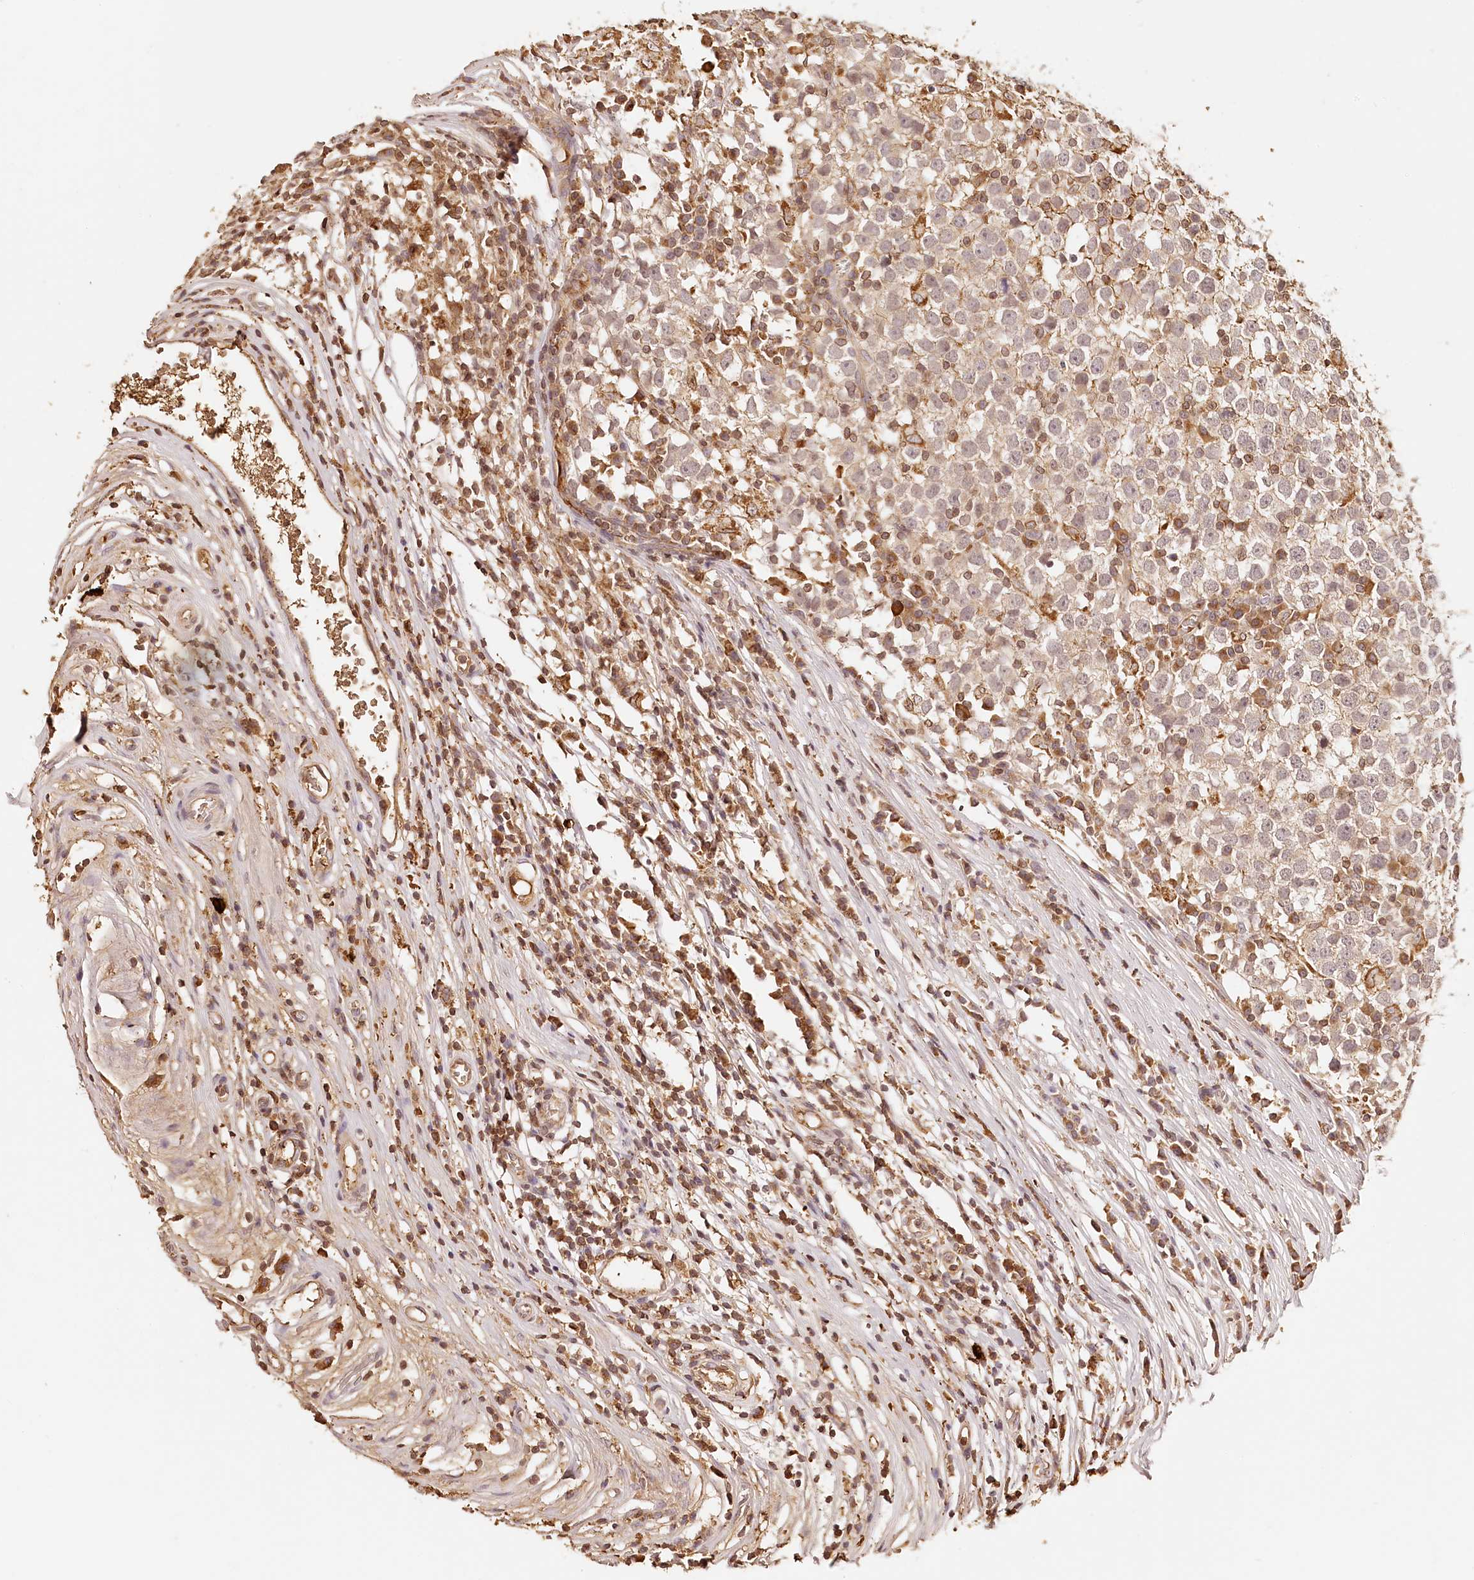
{"staining": {"intensity": "negative", "quantity": "none", "location": "none"}, "tissue": "testis cancer", "cell_type": "Tumor cells", "image_type": "cancer", "snomed": [{"axis": "morphology", "description": "Seminoma, NOS"}, {"axis": "topography", "description": "Testis"}], "caption": "Human testis cancer (seminoma) stained for a protein using IHC reveals no expression in tumor cells.", "gene": "SYNGR1", "patient": {"sex": "male", "age": 65}}